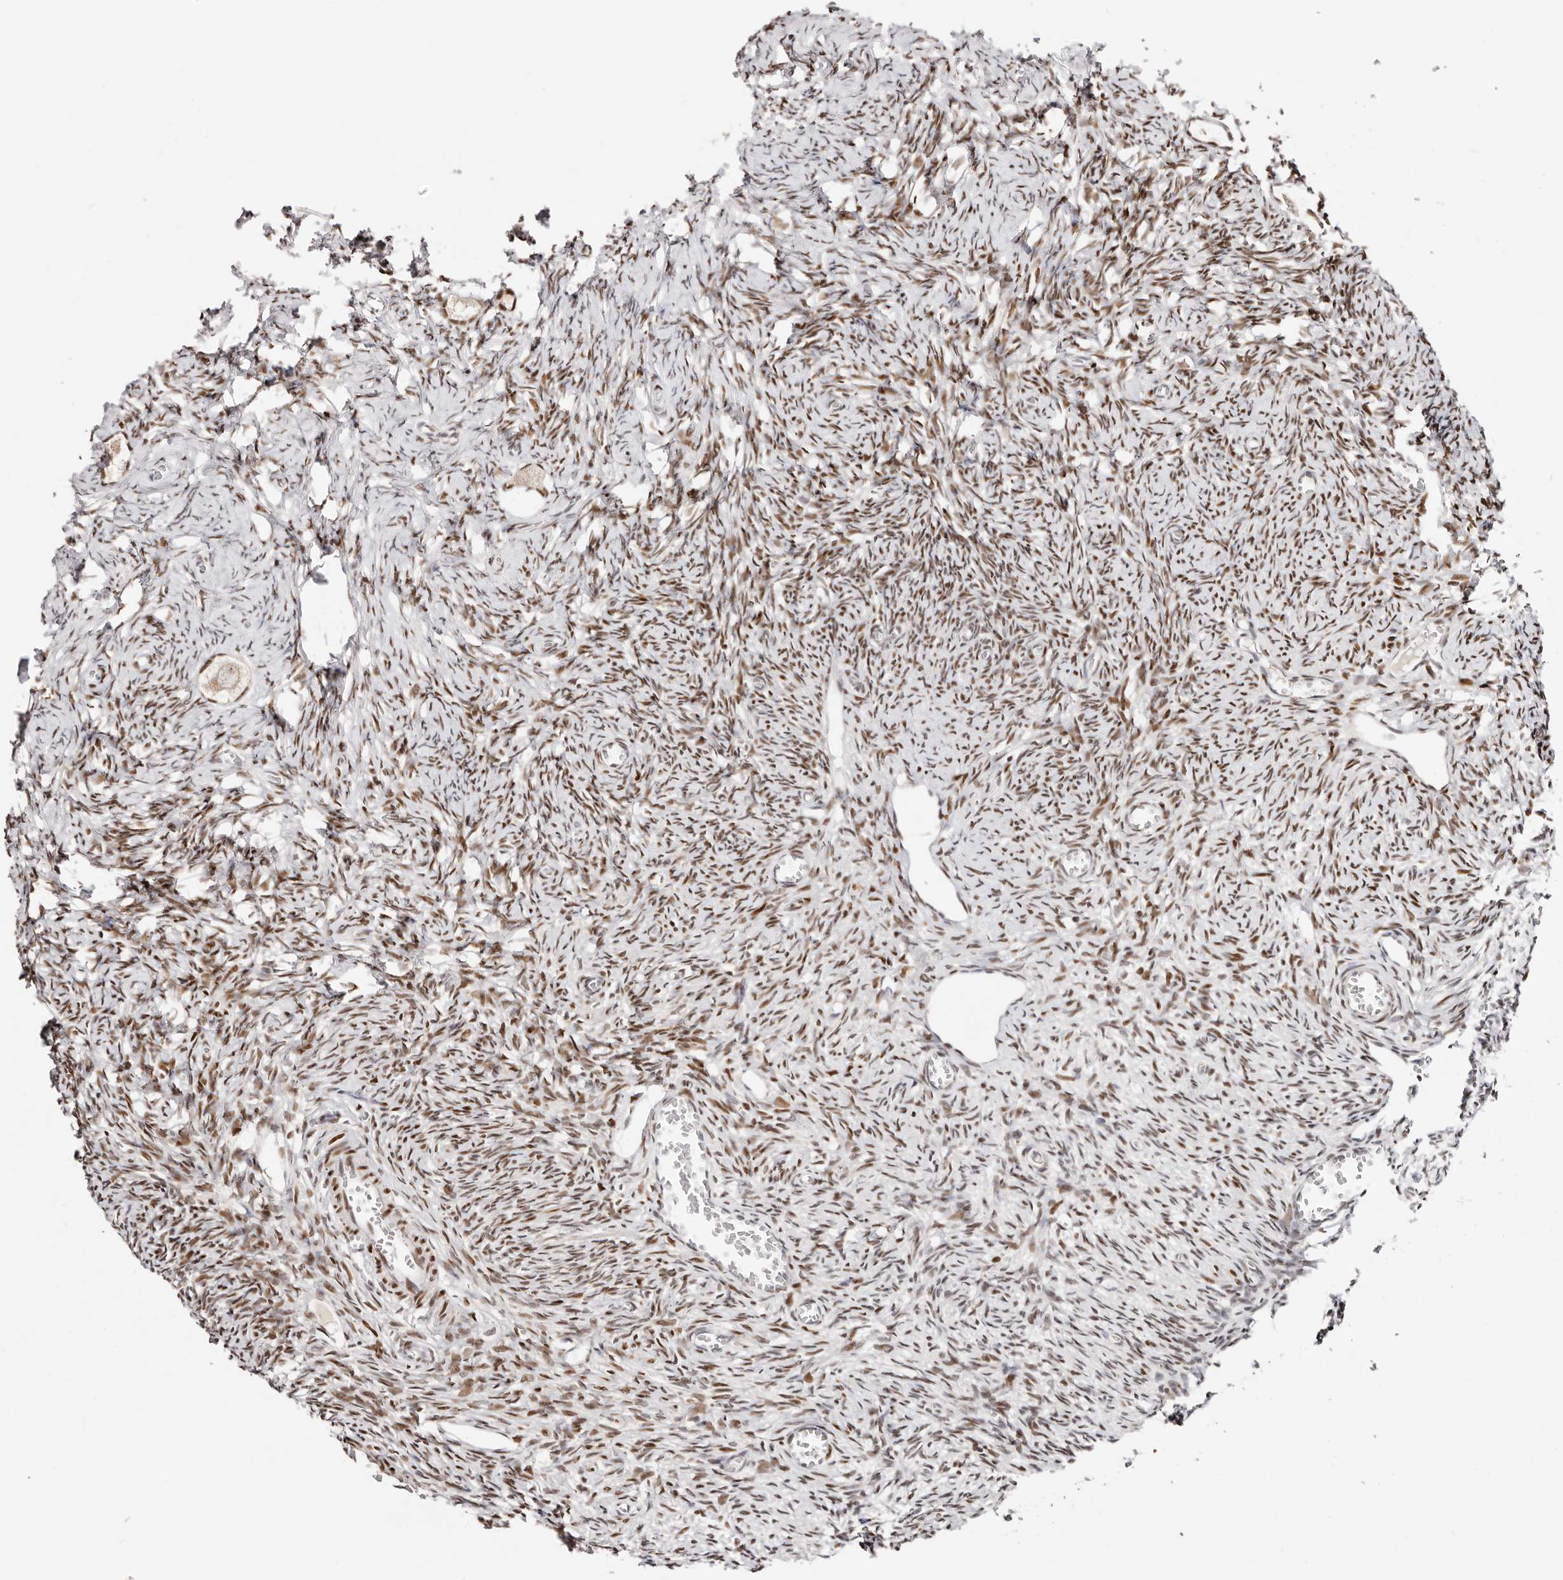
{"staining": {"intensity": "weak", "quantity": ">75%", "location": "cytoplasmic/membranous"}, "tissue": "ovary", "cell_type": "Follicle cells", "image_type": "normal", "snomed": [{"axis": "morphology", "description": "Normal tissue, NOS"}, {"axis": "topography", "description": "Ovary"}], "caption": "The immunohistochemical stain shows weak cytoplasmic/membranous positivity in follicle cells of benign ovary.", "gene": "IQGAP3", "patient": {"sex": "female", "age": 27}}